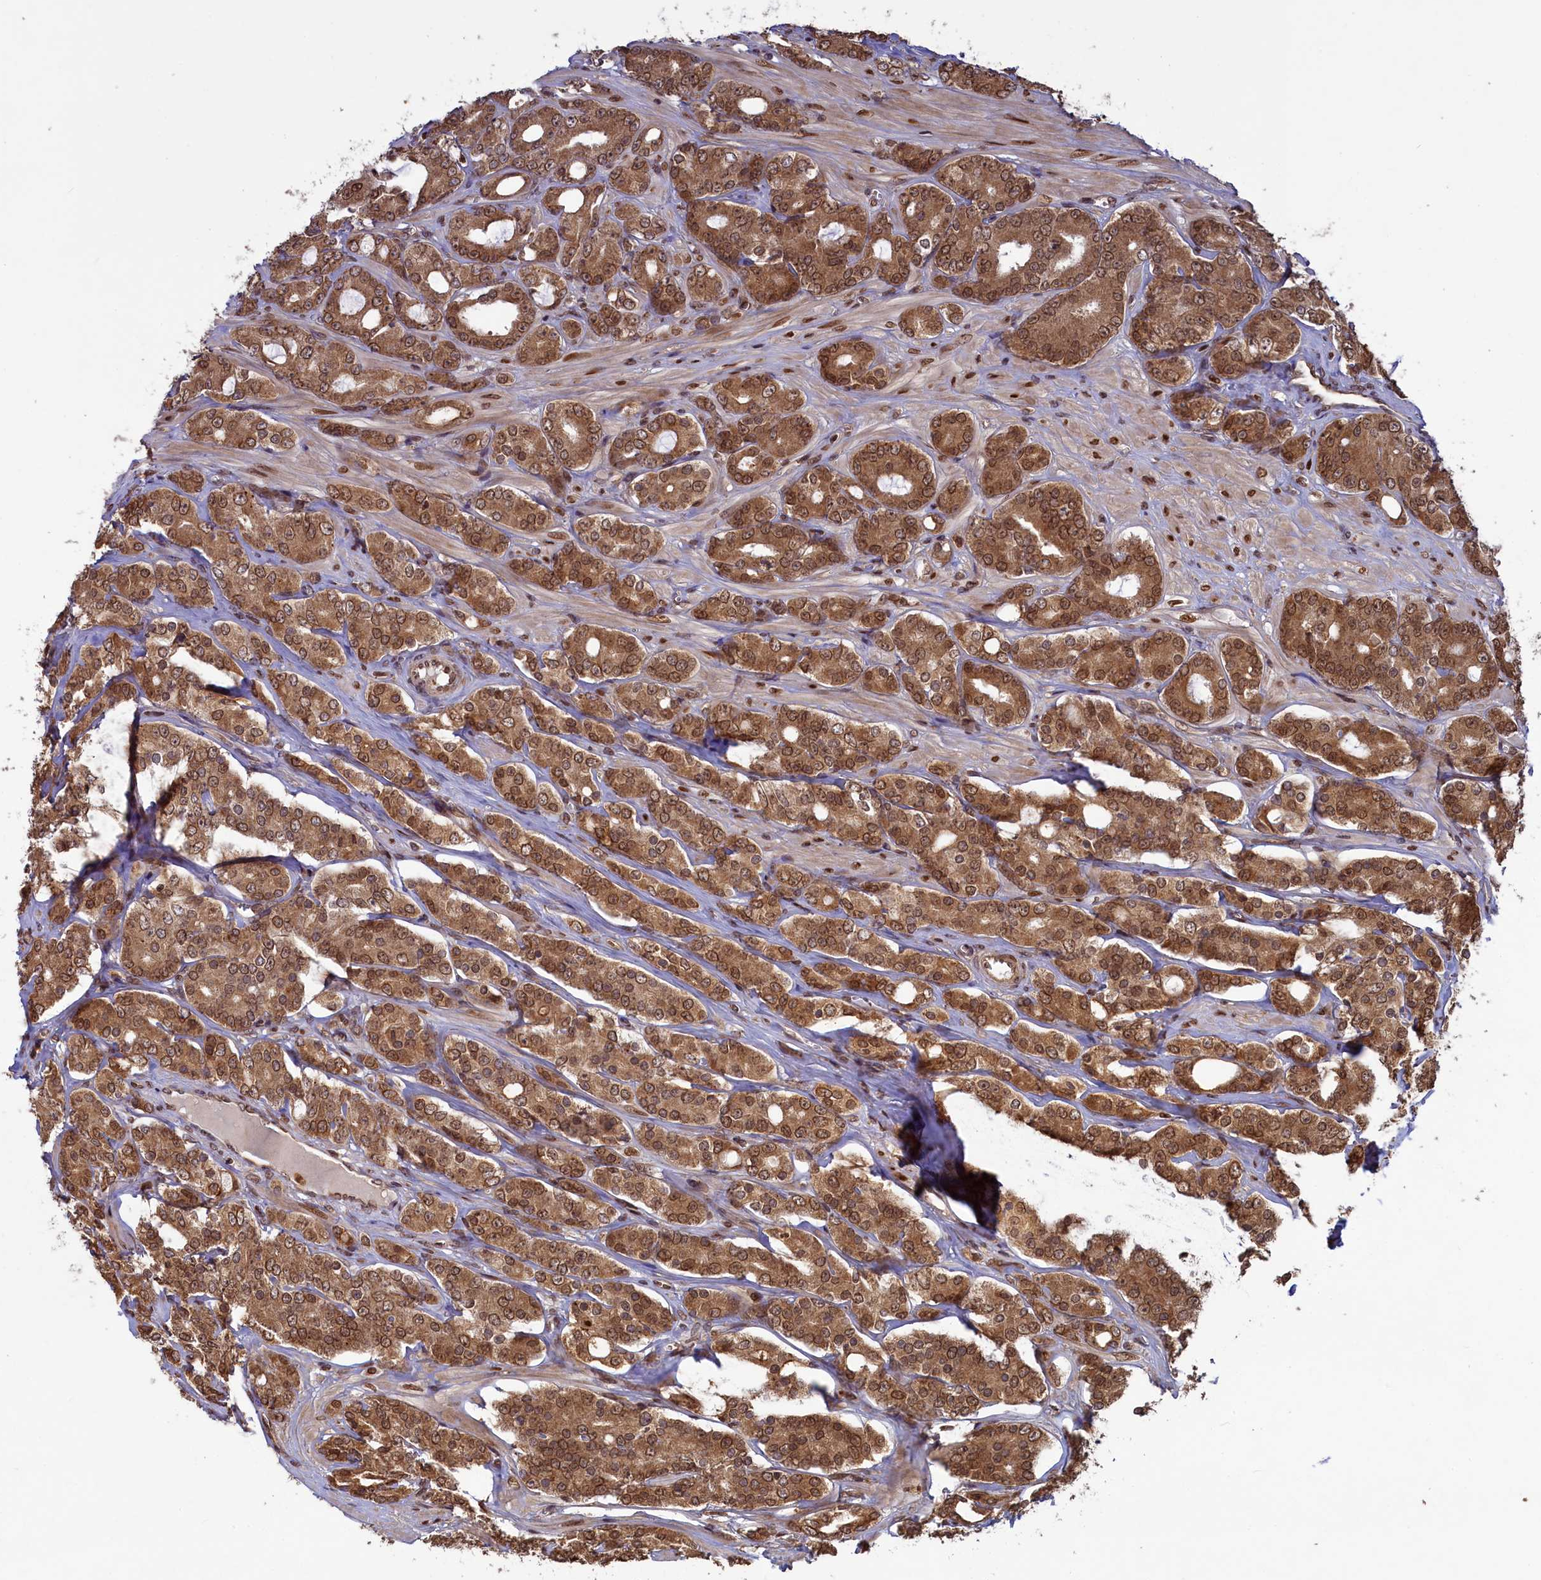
{"staining": {"intensity": "moderate", "quantity": ">75%", "location": "cytoplasmic/membranous,nuclear"}, "tissue": "prostate cancer", "cell_type": "Tumor cells", "image_type": "cancer", "snomed": [{"axis": "morphology", "description": "Adenocarcinoma, High grade"}, {"axis": "topography", "description": "Prostate"}], "caption": "IHC micrograph of high-grade adenocarcinoma (prostate) stained for a protein (brown), which exhibits medium levels of moderate cytoplasmic/membranous and nuclear staining in approximately >75% of tumor cells.", "gene": "NAE1", "patient": {"sex": "male", "age": 62}}